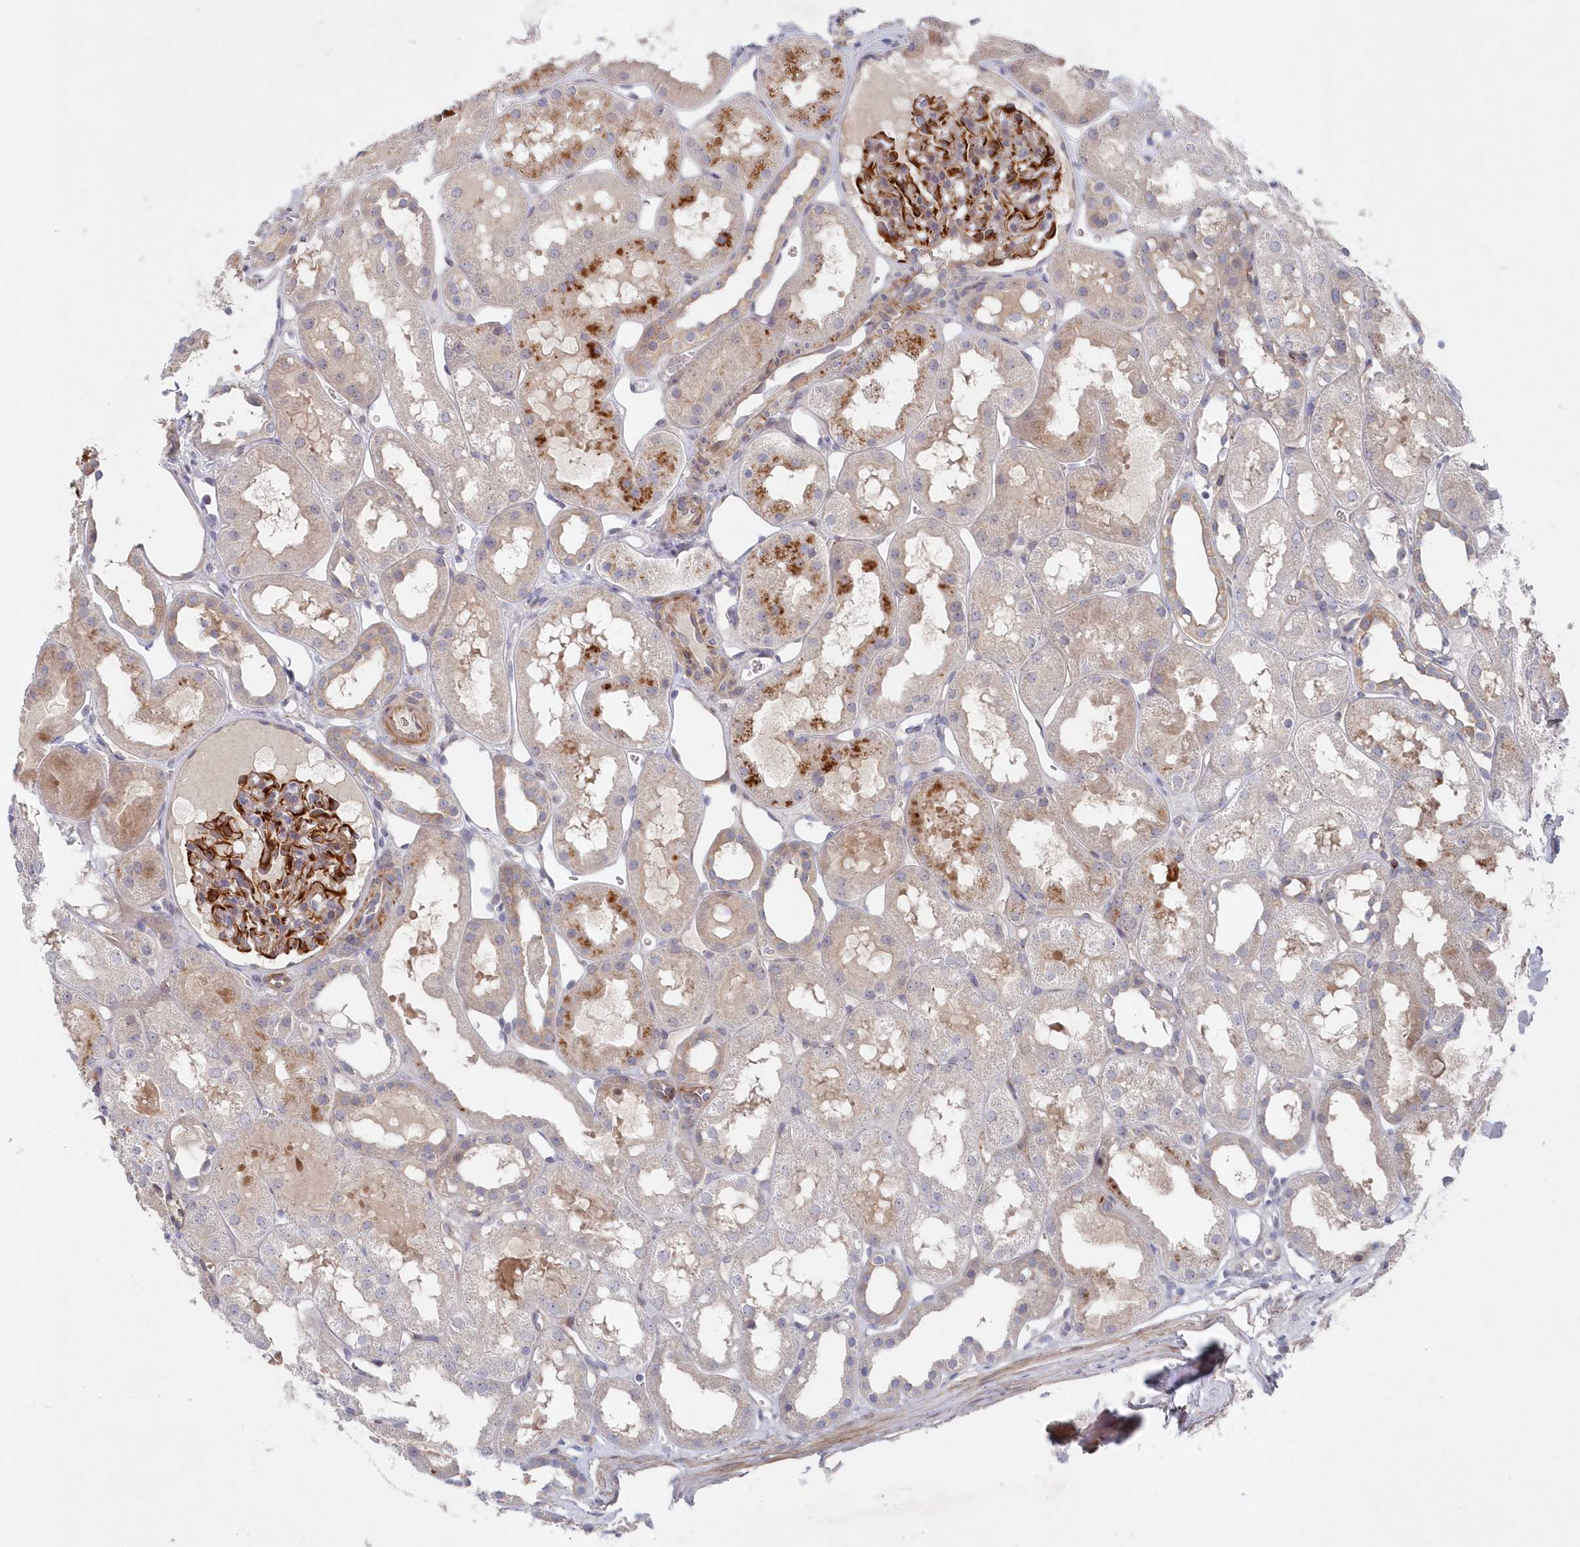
{"staining": {"intensity": "strong", "quantity": "<25%", "location": "cytoplasmic/membranous"}, "tissue": "kidney", "cell_type": "Cells in glomeruli", "image_type": "normal", "snomed": [{"axis": "morphology", "description": "Normal tissue, NOS"}, {"axis": "topography", "description": "Kidney"}, {"axis": "topography", "description": "Urinary bladder"}], "caption": "IHC (DAB (3,3'-diaminobenzidine)) staining of unremarkable kidney reveals strong cytoplasmic/membranous protein expression in about <25% of cells in glomeruli. (Stains: DAB (3,3'-diaminobenzidine) in brown, nuclei in blue, Microscopy: brightfield microscopy at high magnification).", "gene": "KIAA1586", "patient": {"sex": "male", "age": 16}}